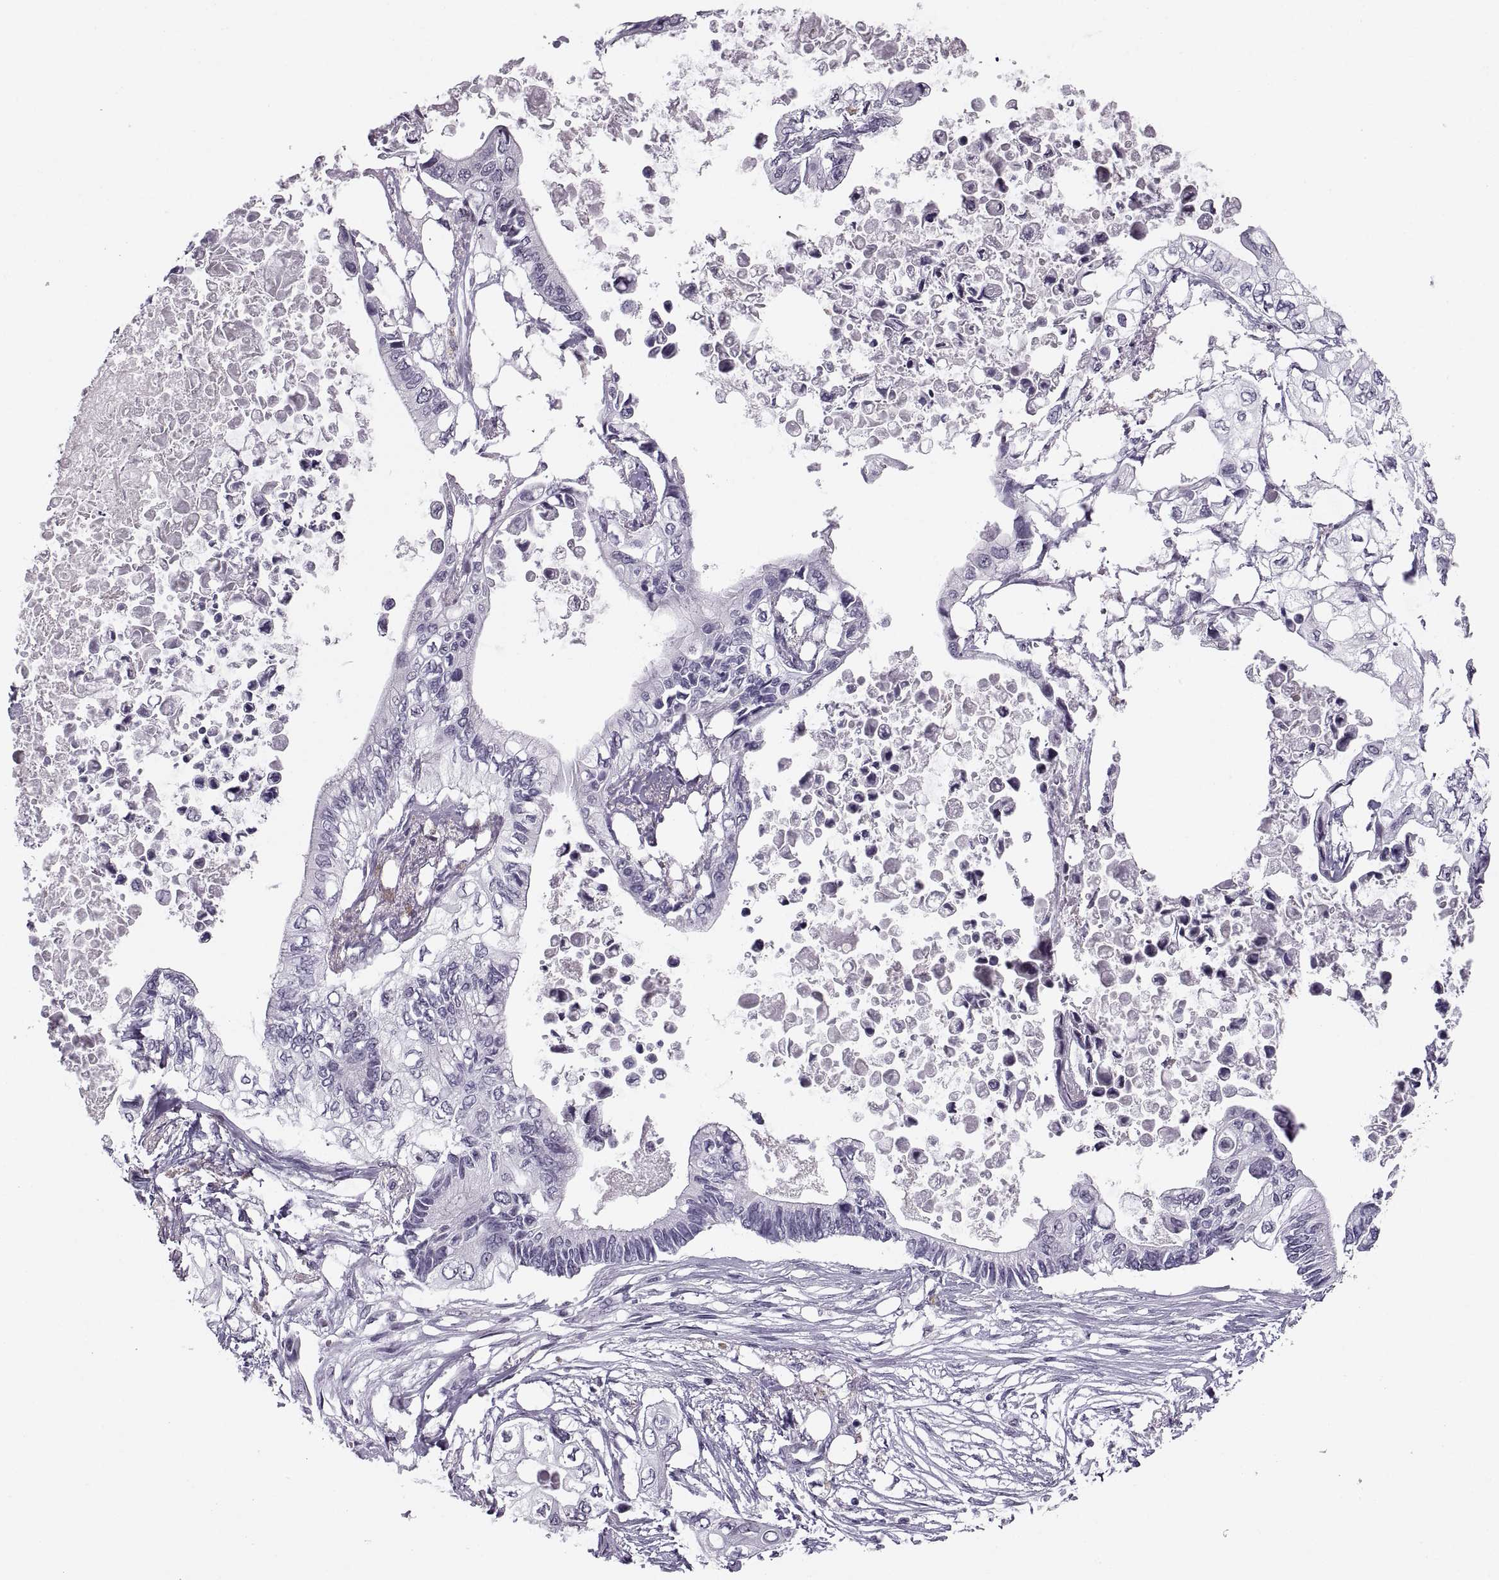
{"staining": {"intensity": "negative", "quantity": "none", "location": "none"}, "tissue": "pancreatic cancer", "cell_type": "Tumor cells", "image_type": "cancer", "snomed": [{"axis": "morphology", "description": "Adenocarcinoma, NOS"}, {"axis": "topography", "description": "Pancreas"}], "caption": "This micrograph is of pancreatic cancer stained with immunohistochemistry to label a protein in brown with the nuclei are counter-stained blue. There is no positivity in tumor cells.", "gene": "PAGE5", "patient": {"sex": "female", "age": 63}}